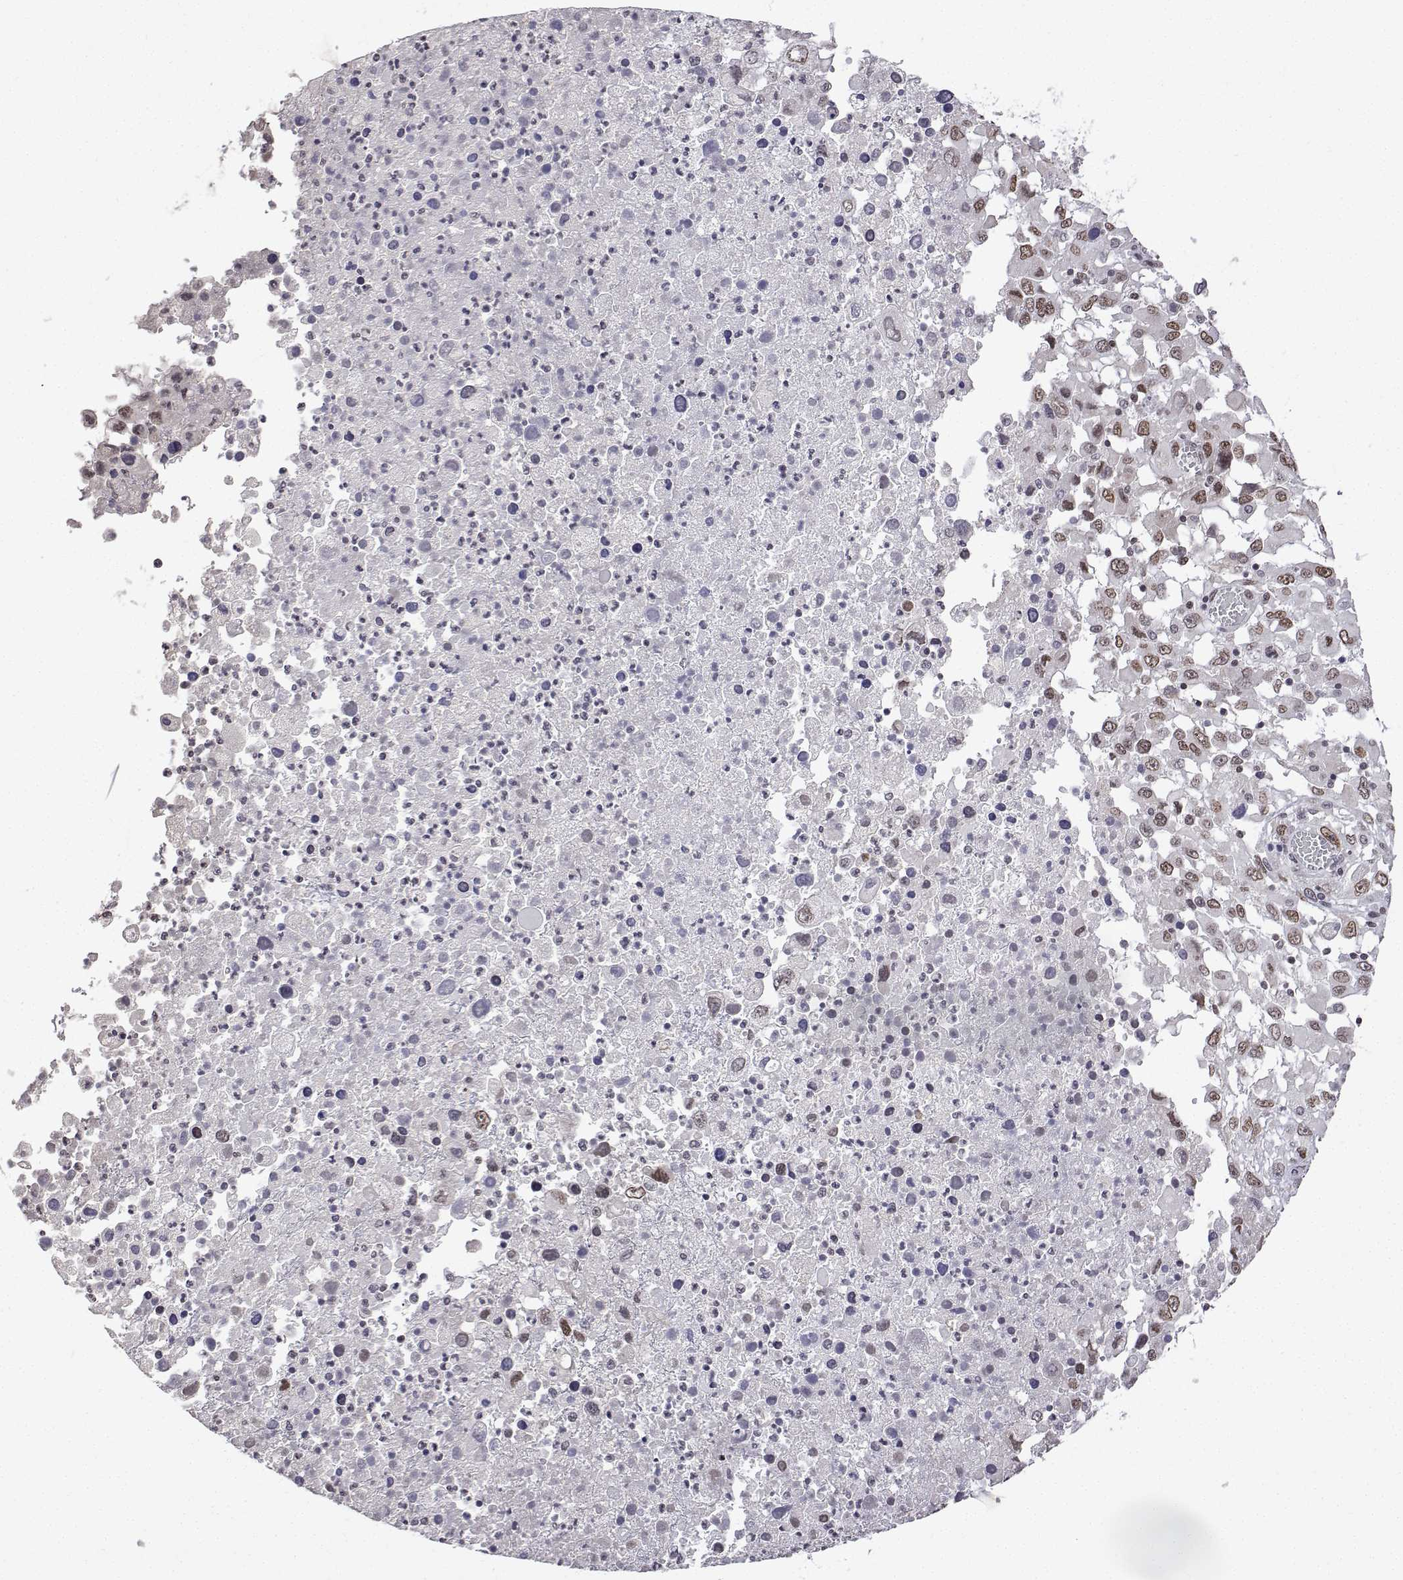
{"staining": {"intensity": "moderate", "quantity": "25%-75%", "location": "nuclear"}, "tissue": "melanoma", "cell_type": "Tumor cells", "image_type": "cancer", "snomed": [{"axis": "morphology", "description": "Malignant melanoma, Metastatic site"}, {"axis": "topography", "description": "Soft tissue"}], "caption": "An IHC micrograph of tumor tissue is shown. Protein staining in brown shows moderate nuclear positivity in malignant melanoma (metastatic site) within tumor cells. (DAB = brown stain, brightfield microscopy at high magnification).", "gene": "XPC", "patient": {"sex": "male", "age": 50}}